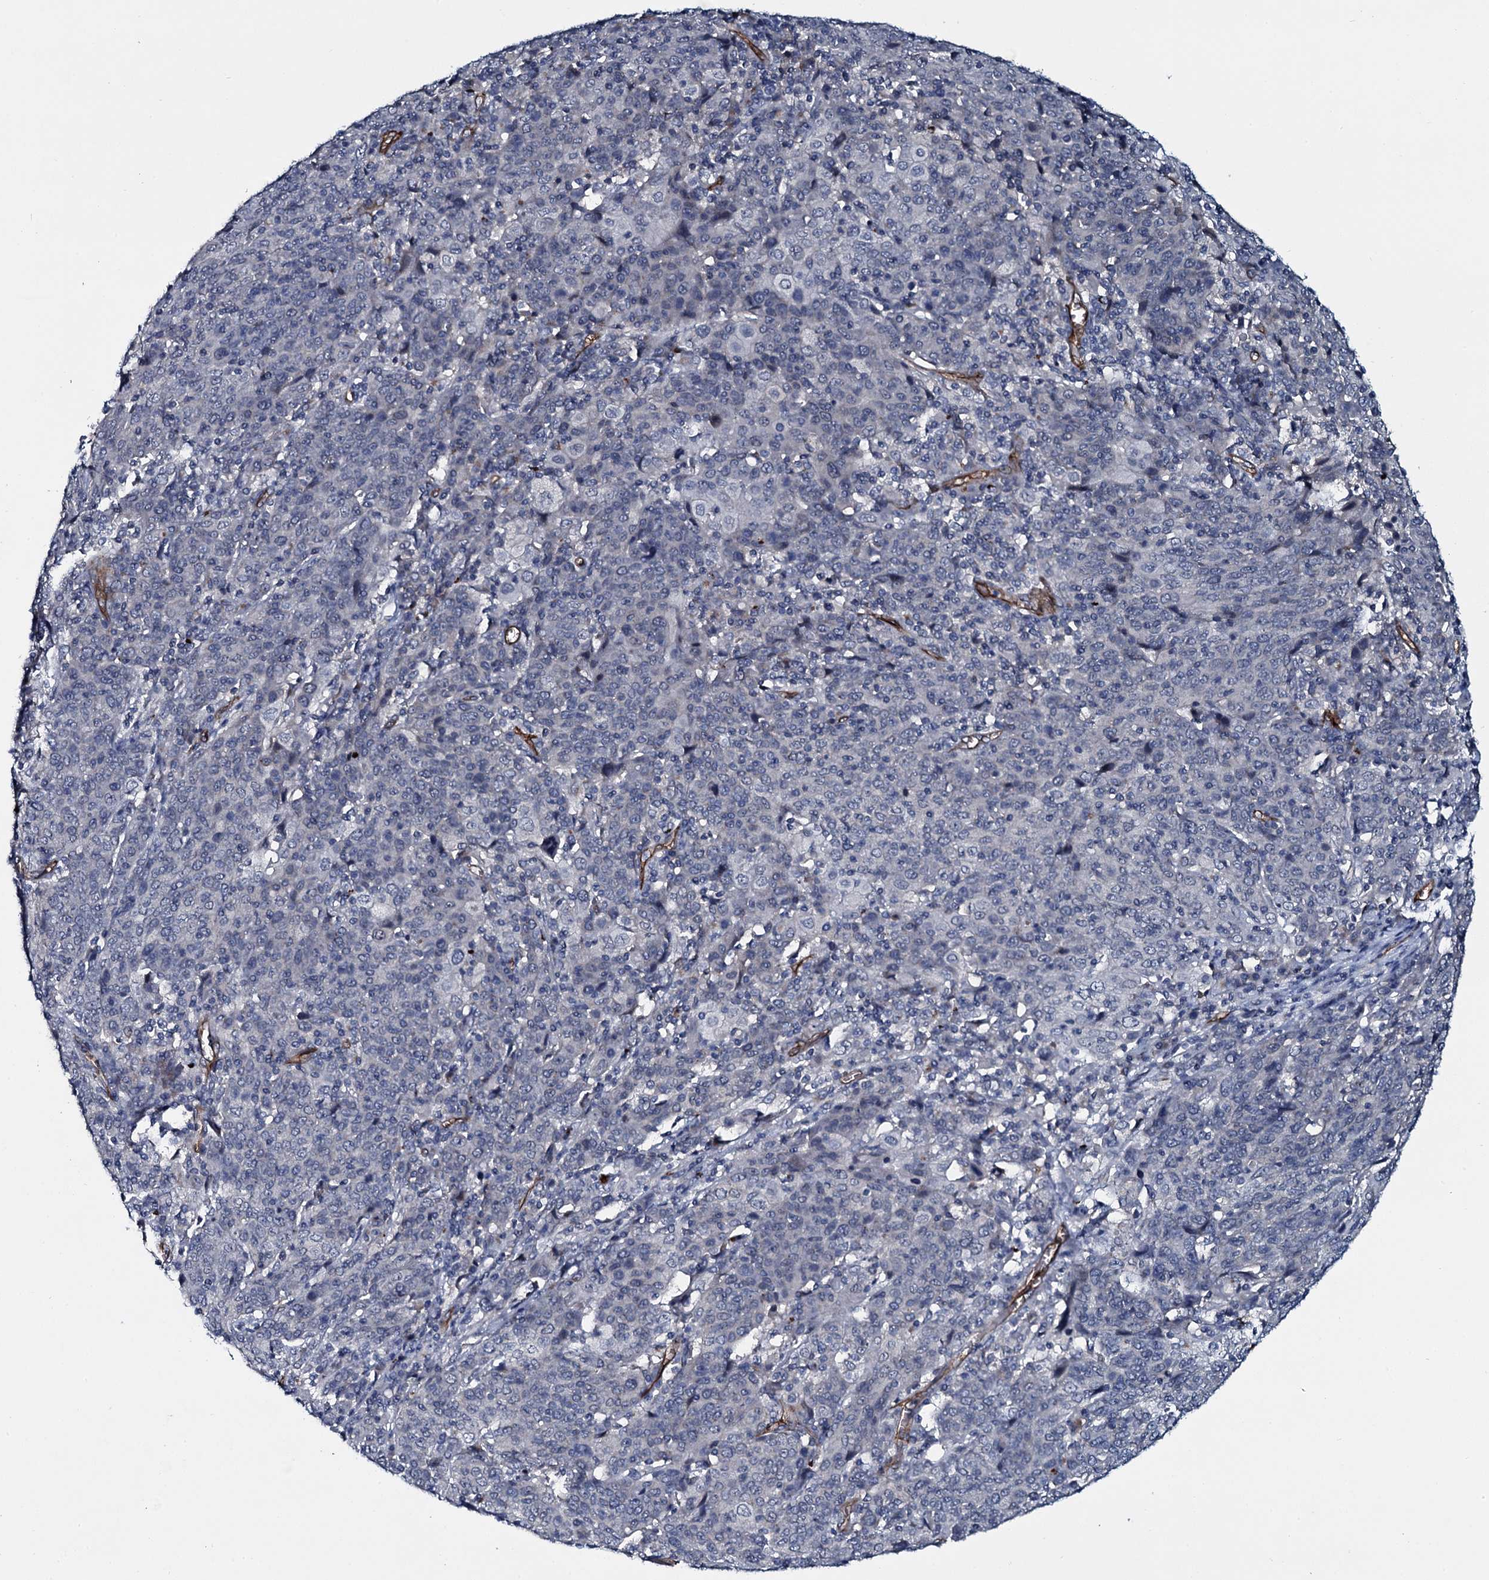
{"staining": {"intensity": "negative", "quantity": "none", "location": "none"}, "tissue": "cervical cancer", "cell_type": "Tumor cells", "image_type": "cancer", "snomed": [{"axis": "morphology", "description": "Squamous cell carcinoma, NOS"}, {"axis": "topography", "description": "Cervix"}], "caption": "This is an IHC photomicrograph of cervical cancer. There is no positivity in tumor cells.", "gene": "CLEC14A", "patient": {"sex": "female", "age": 67}}